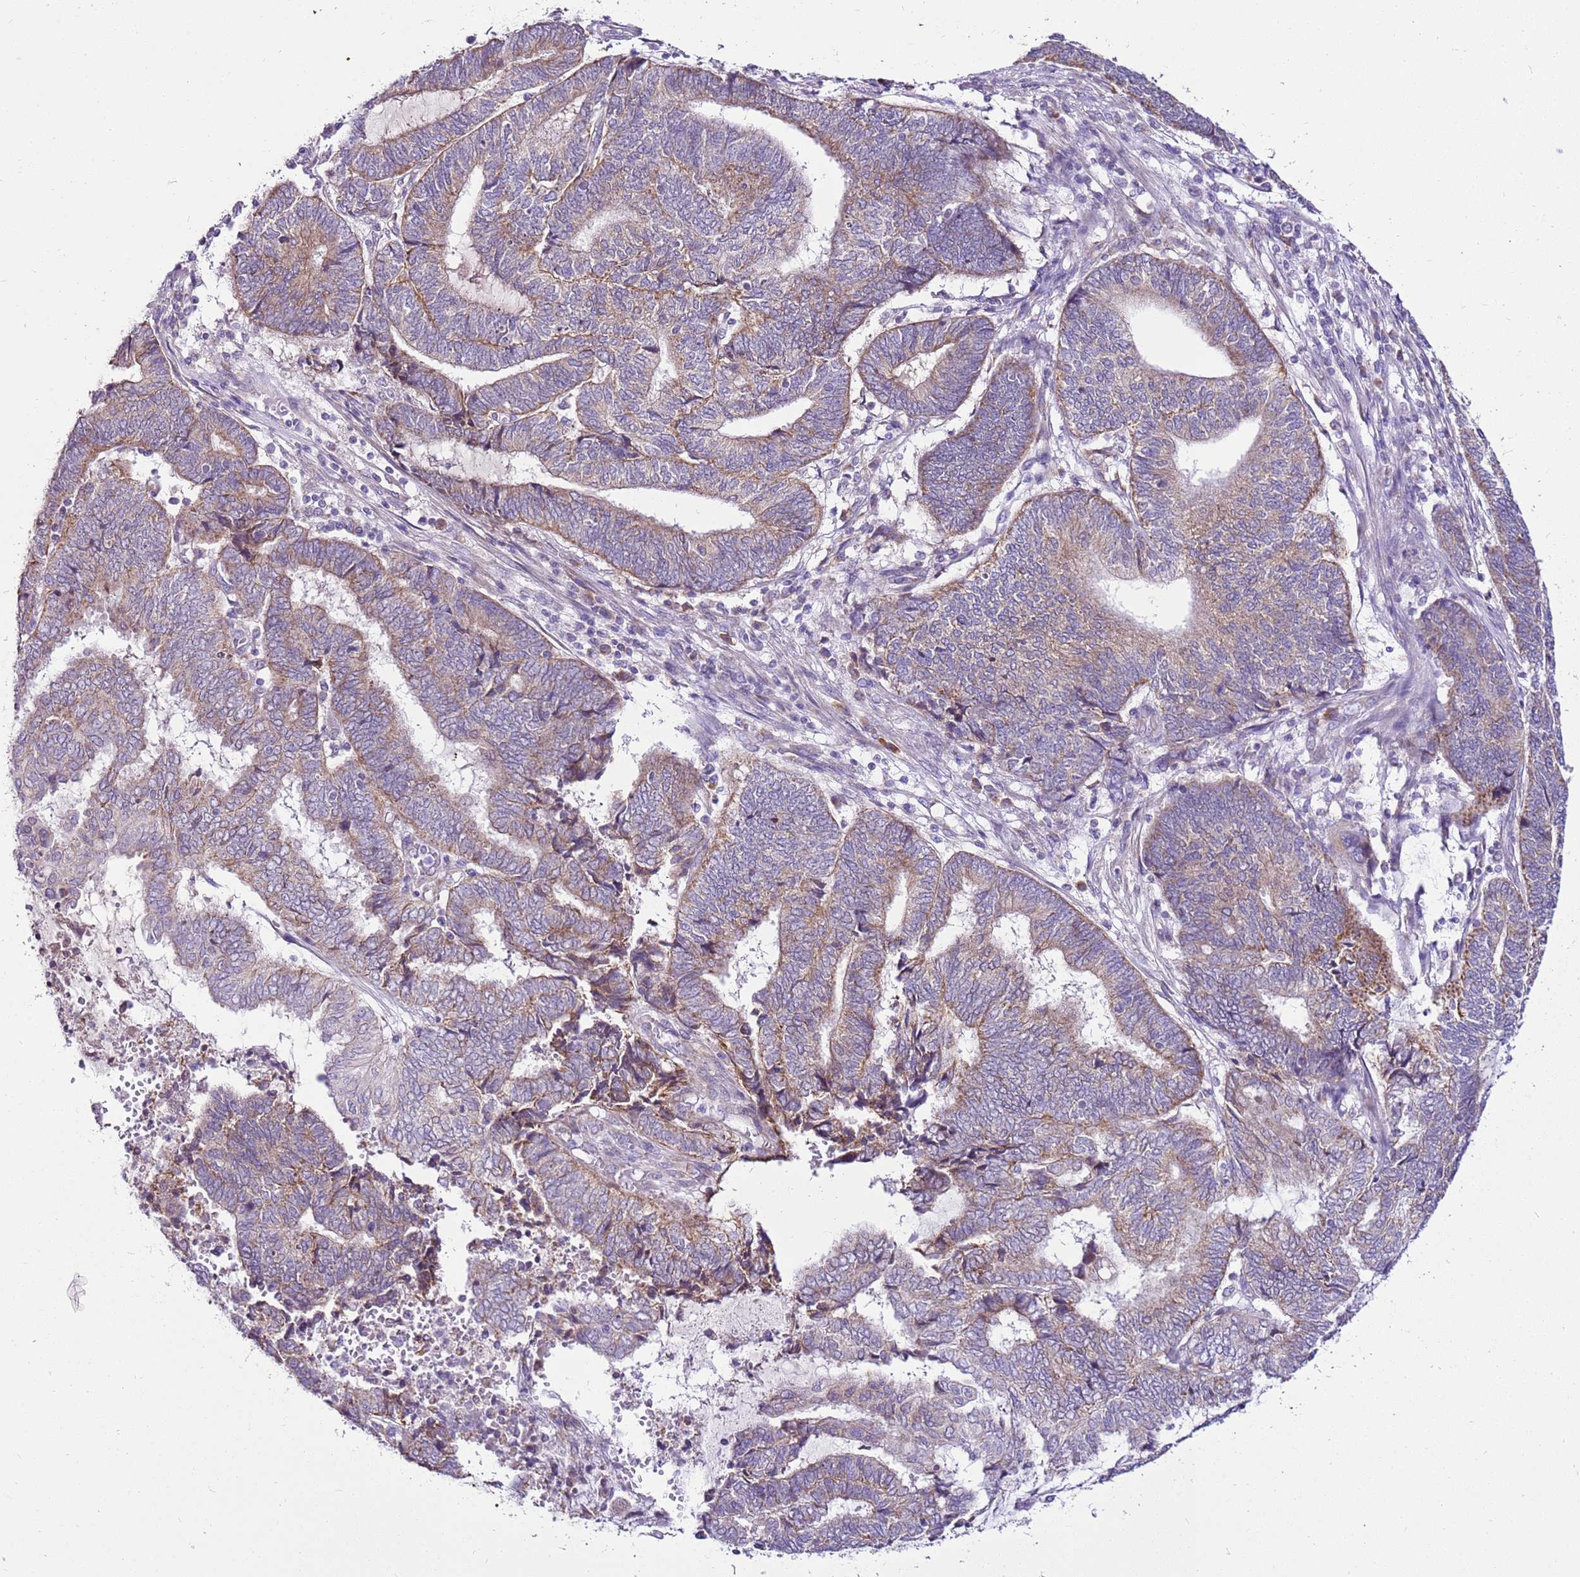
{"staining": {"intensity": "moderate", "quantity": "25%-75%", "location": "cytoplasmic/membranous"}, "tissue": "endometrial cancer", "cell_type": "Tumor cells", "image_type": "cancer", "snomed": [{"axis": "morphology", "description": "Adenocarcinoma, NOS"}, {"axis": "topography", "description": "Uterus"}, {"axis": "topography", "description": "Endometrium"}], "caption": "Moderate cytoplasmic/membranous staining for a protein is present in approximately 25%-75% of tumor cells of endometrial cancer (adenocarcinoma) using immunohistochemistry (IHC).", "gene": "MRPL36", "patient": {"sex": "female", "age": 70}}